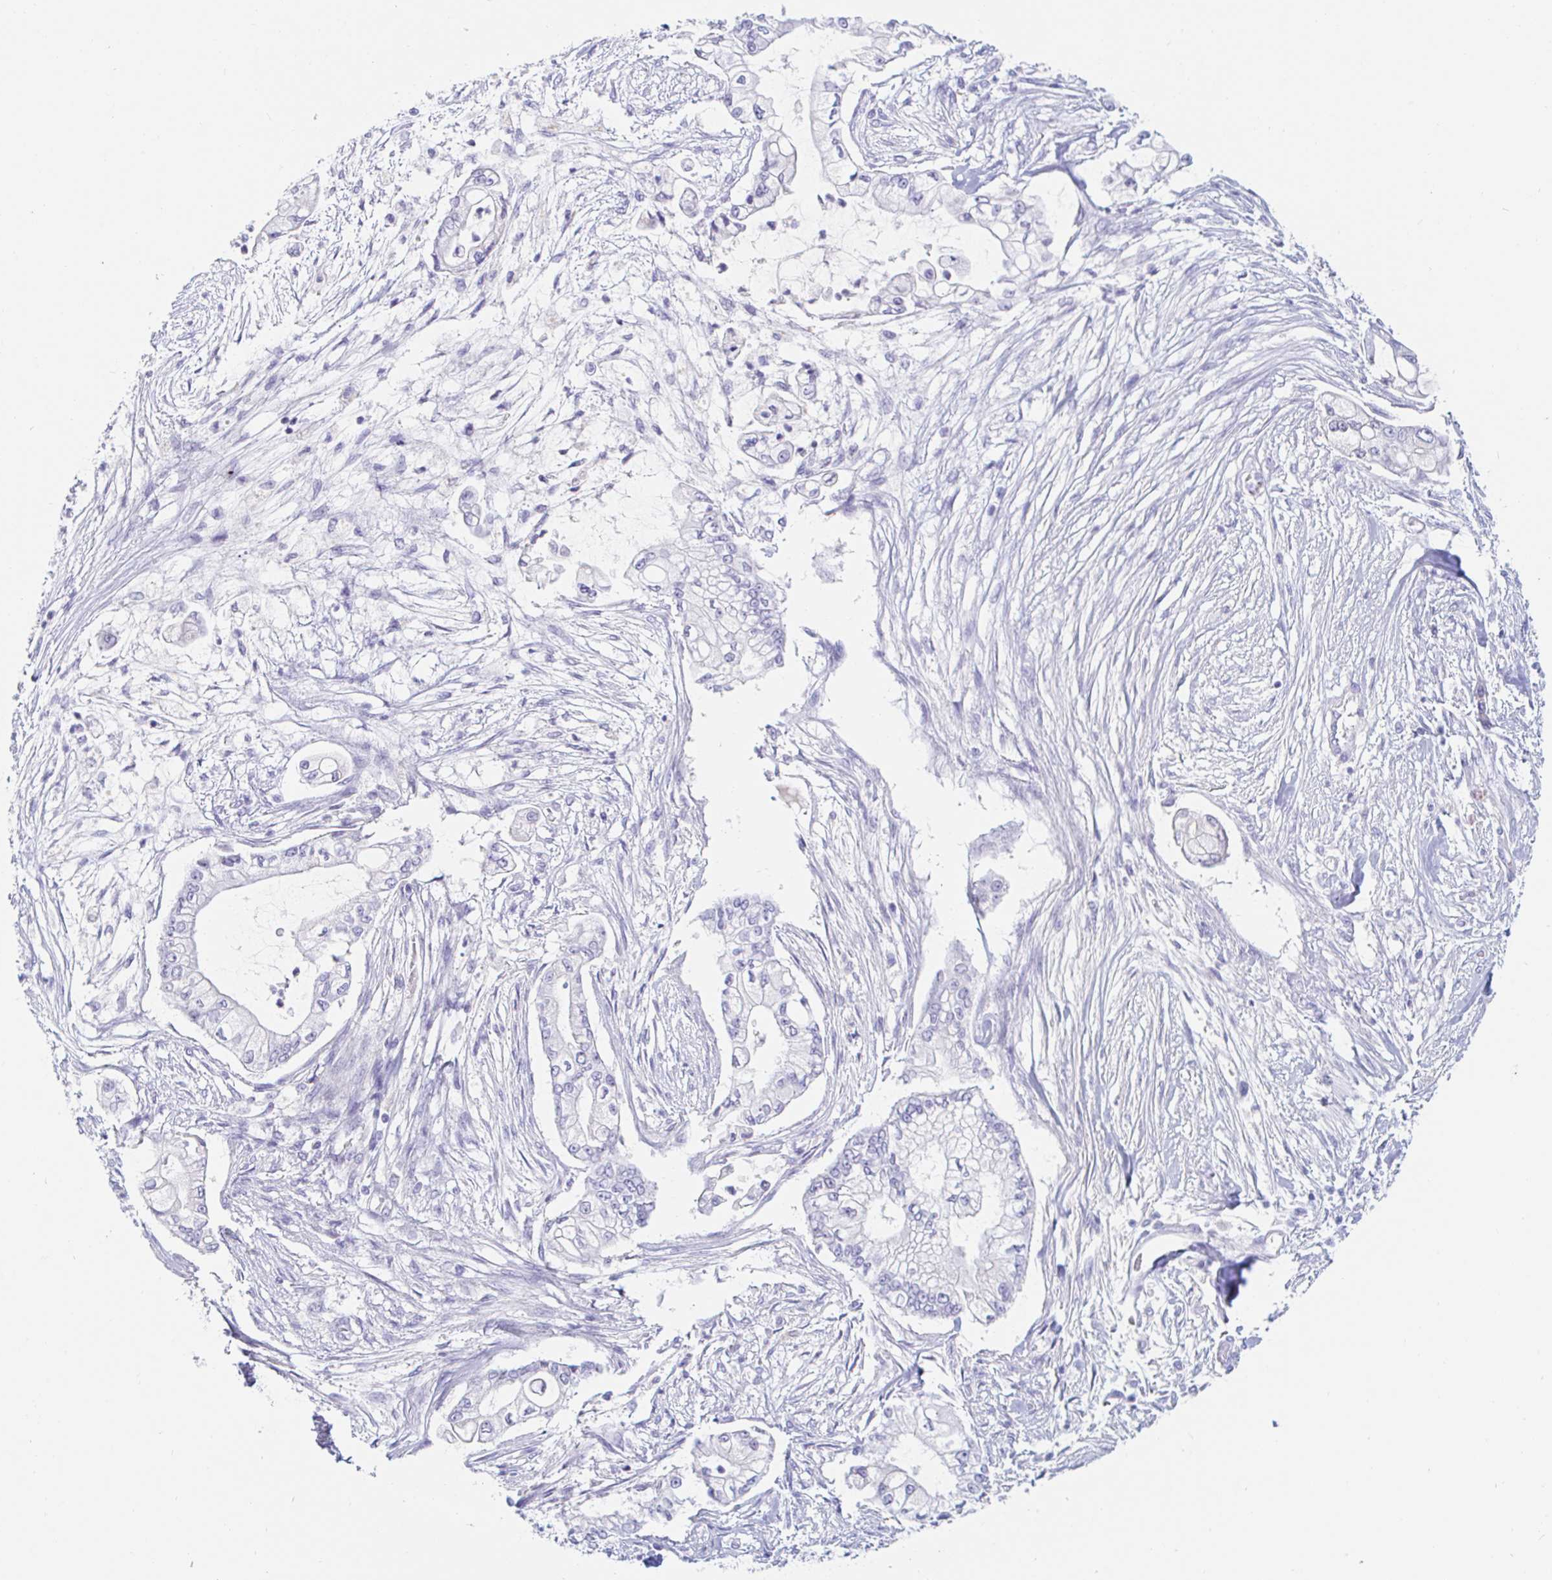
{"staining": {"intensity": "negative", "quantity": "none", "location": "none"}, "tissue": "pancreatic cancer", "cell_type": "Tumor cells", "image_type": "cancer", "snomed": [{"axis": "morphology", "description": "Adenocarcinoma, NOS"}, {"axis": "topography", "description": "Pancreas"}], "caption": "Pancreatic adenocarcinoma stained for a protein using IHC reveals no expression tumor cells.", "gene": "TEX44", "patient": {"sex": "female", "age": 69}}